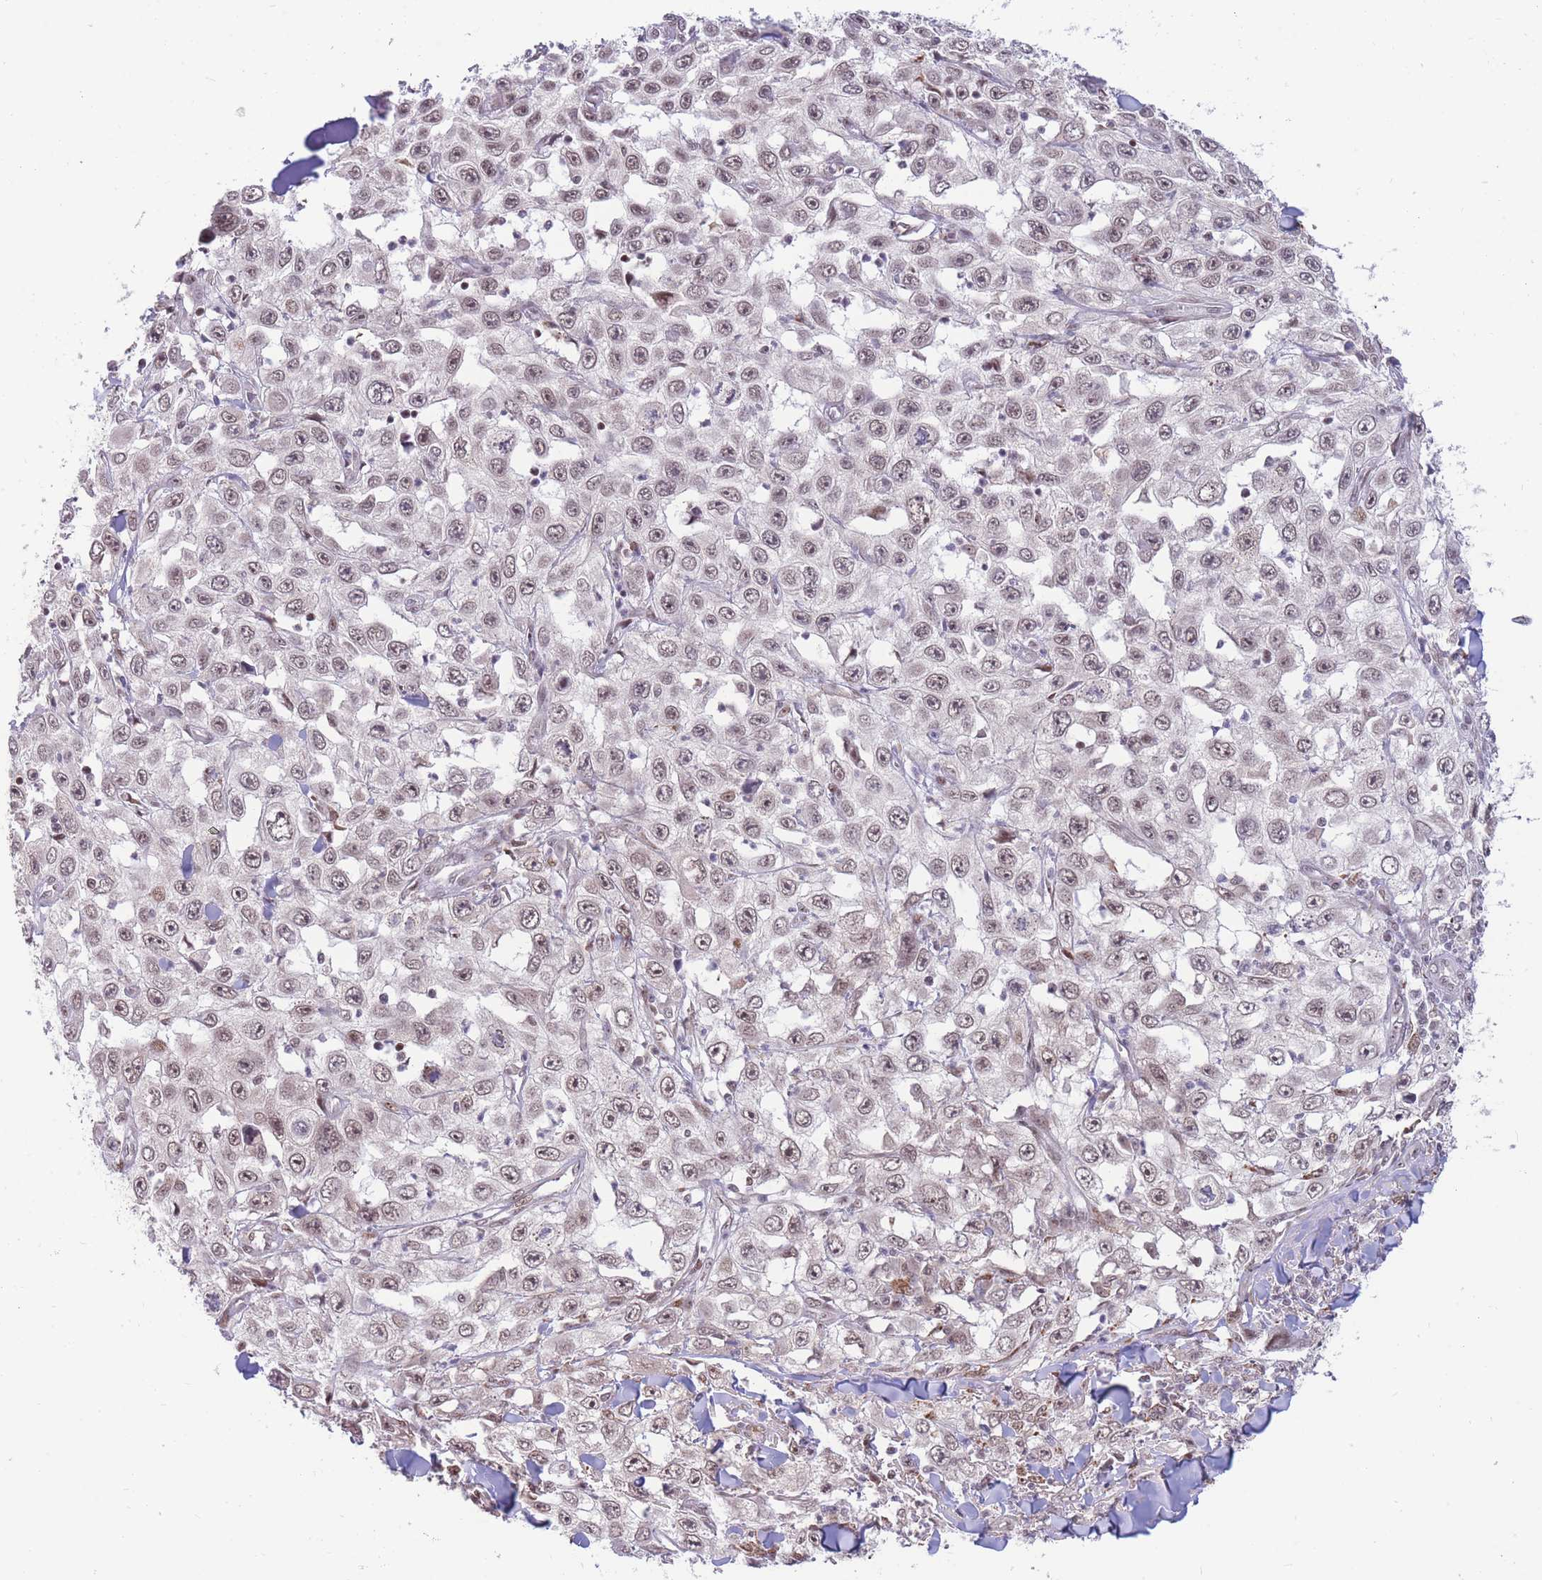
{"staining": {"intensity": "moderate", "quantity": ">75%", "location": "nuclear"}, "tissue": "skin cancer", "cell_type": "Tumor cells", "image_type": "cancer", "snomed": [{"axis": "morphology", "description": "Squamous cell carcinoma, NOS"}, {"axis": "topography", "description": "Skin"}], "caption": "Approximately >75% of tumor cells in skin cancer exhibit moderate nuclear protein expression as visualized by brown immunohistochemical staining.", "gene": "TARBP2", "patient": {"sex": "male", "age": 82}}